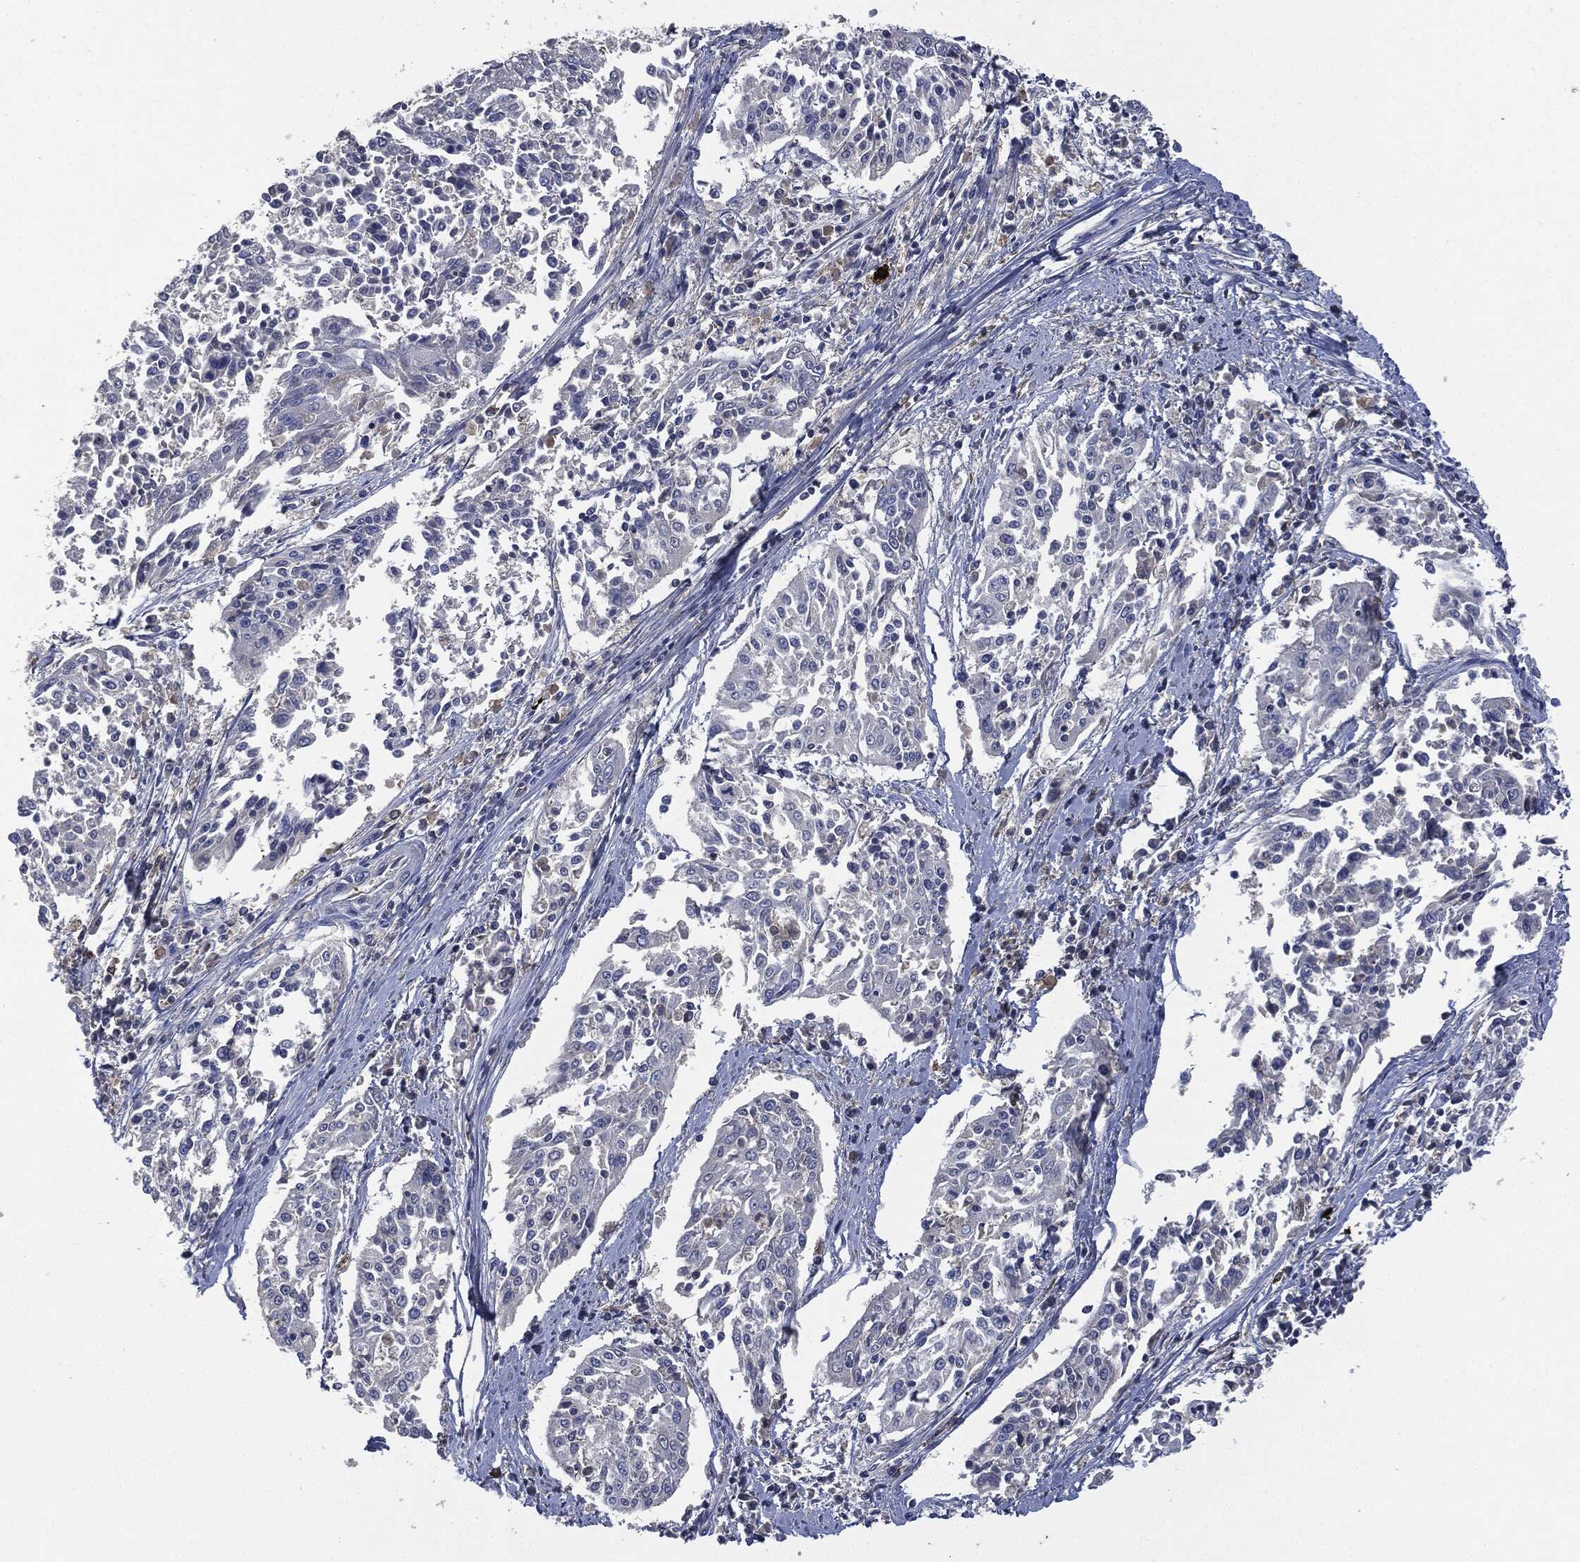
{"staining": {"intensity": "negative", "quantity": "none", "location": "none"}, "tissue": "cervical cancer", "cell_type": "Tumor cells", "image_type": "cancer", "snomed": [{"axis": "morphology", "description": "Squamous cell carcinoma, NOS"}, {"axis": "topography", "description": "Cervix"}], "caption": "Immunohistochemical staining of squamous cell carcinoma (cervical) shows no significant staining in tumor cells.", "gene": "CD33", "patient": {"sex": "female", "age": 41}}